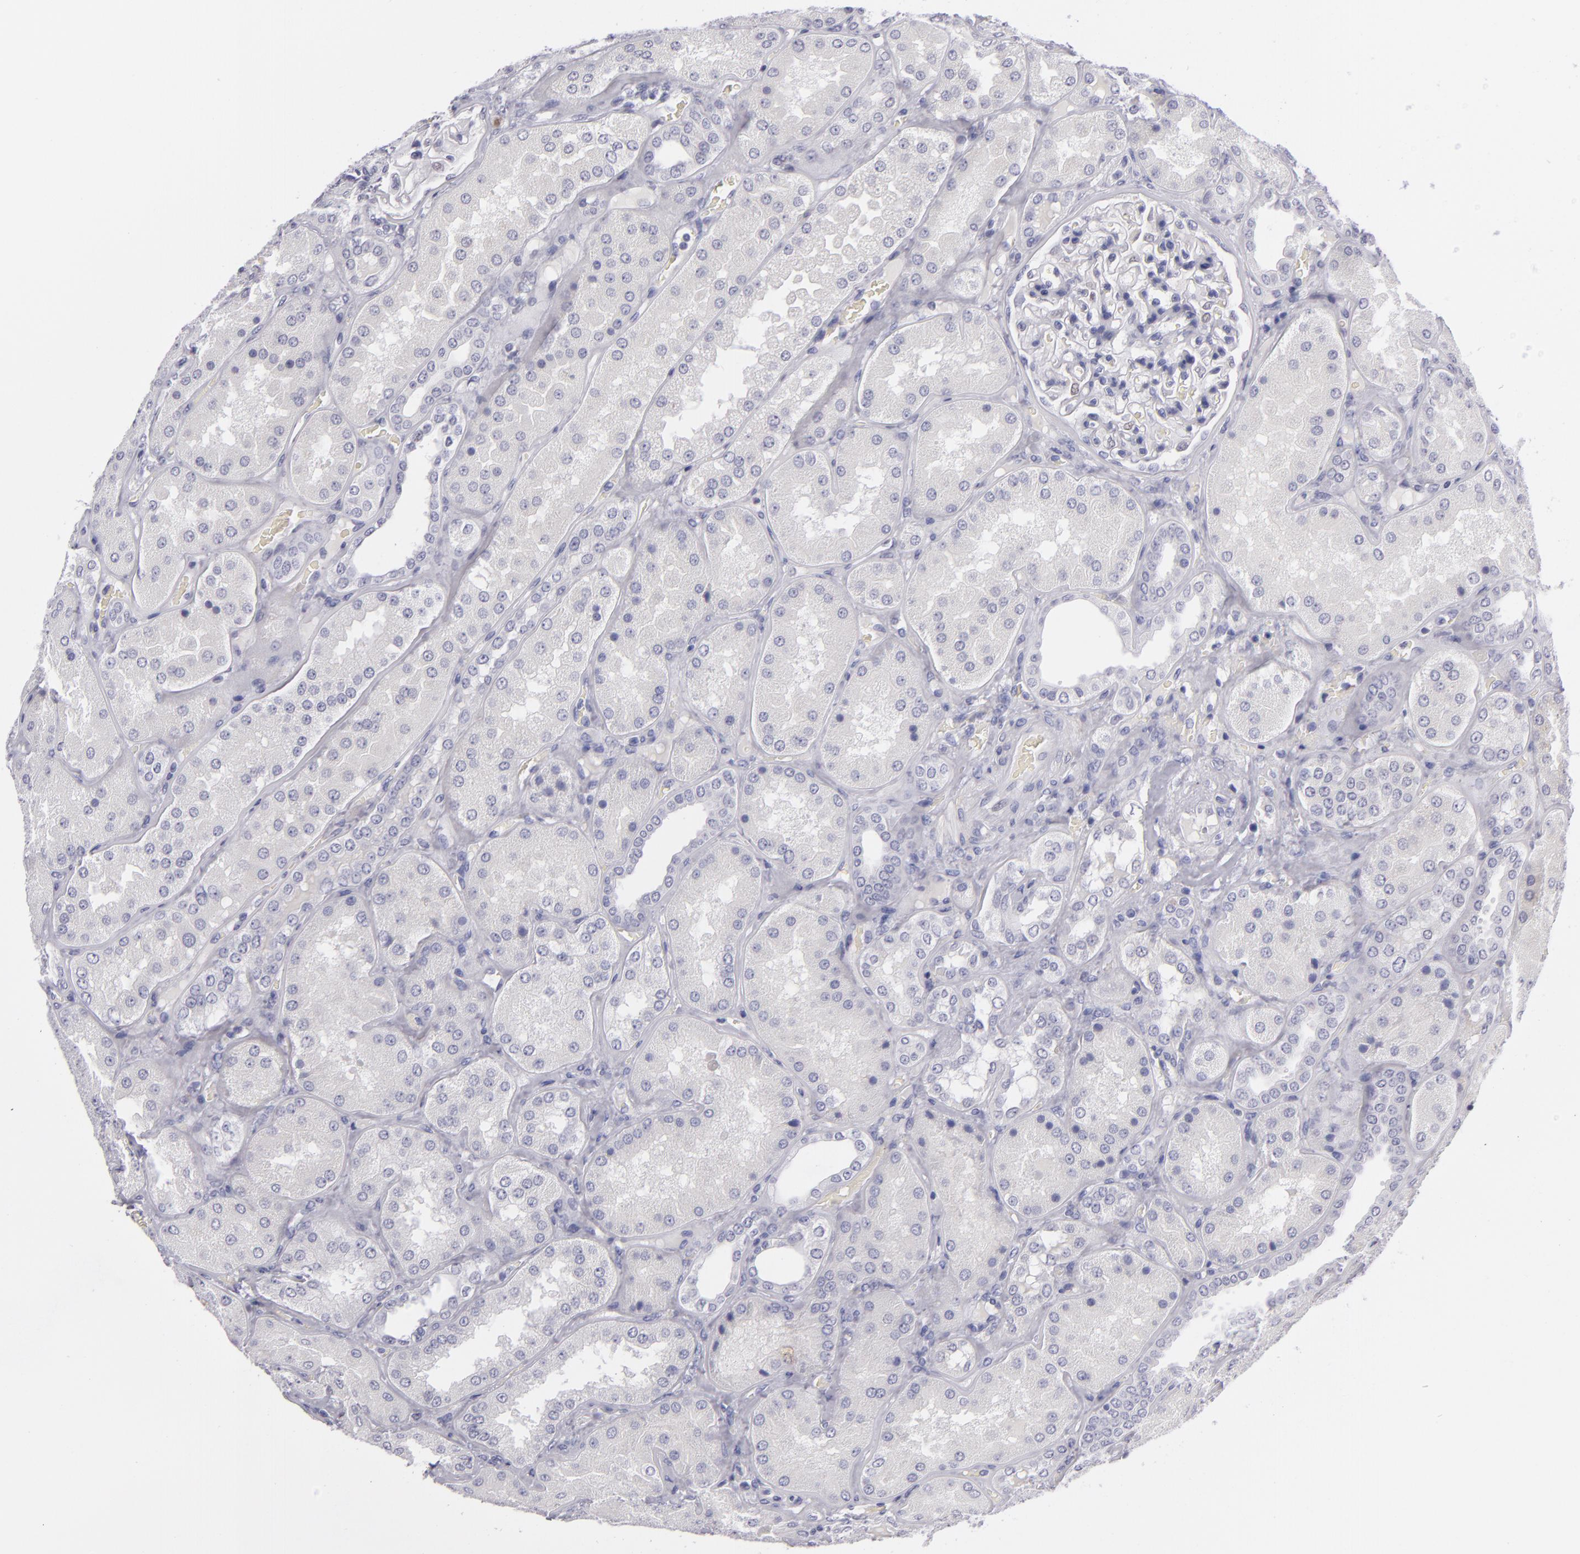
{"staining": {"intensity": "negative", "quantity": "none", "location": "none"}, "tissue": "kidney", "cell_type": "Cells in glomeruli", "image_type": "normal", "snomed": [{"axis": "morphology", "description": "Normal tissue, NOS"}, {"axis": "topography", "description": "Kidney"}], "caption": "IHC photomicrograph of benign kidney stained for a protein (brown), which displays no staining in cells in glomeruli. The staining is performed using DAB (3,3'-diaminobenzidine) brown chromogen with nuclei counter-stained in using hematoxylin.", "gene": "TNNC1", "patient": {"sex": "female", "age": 56}}